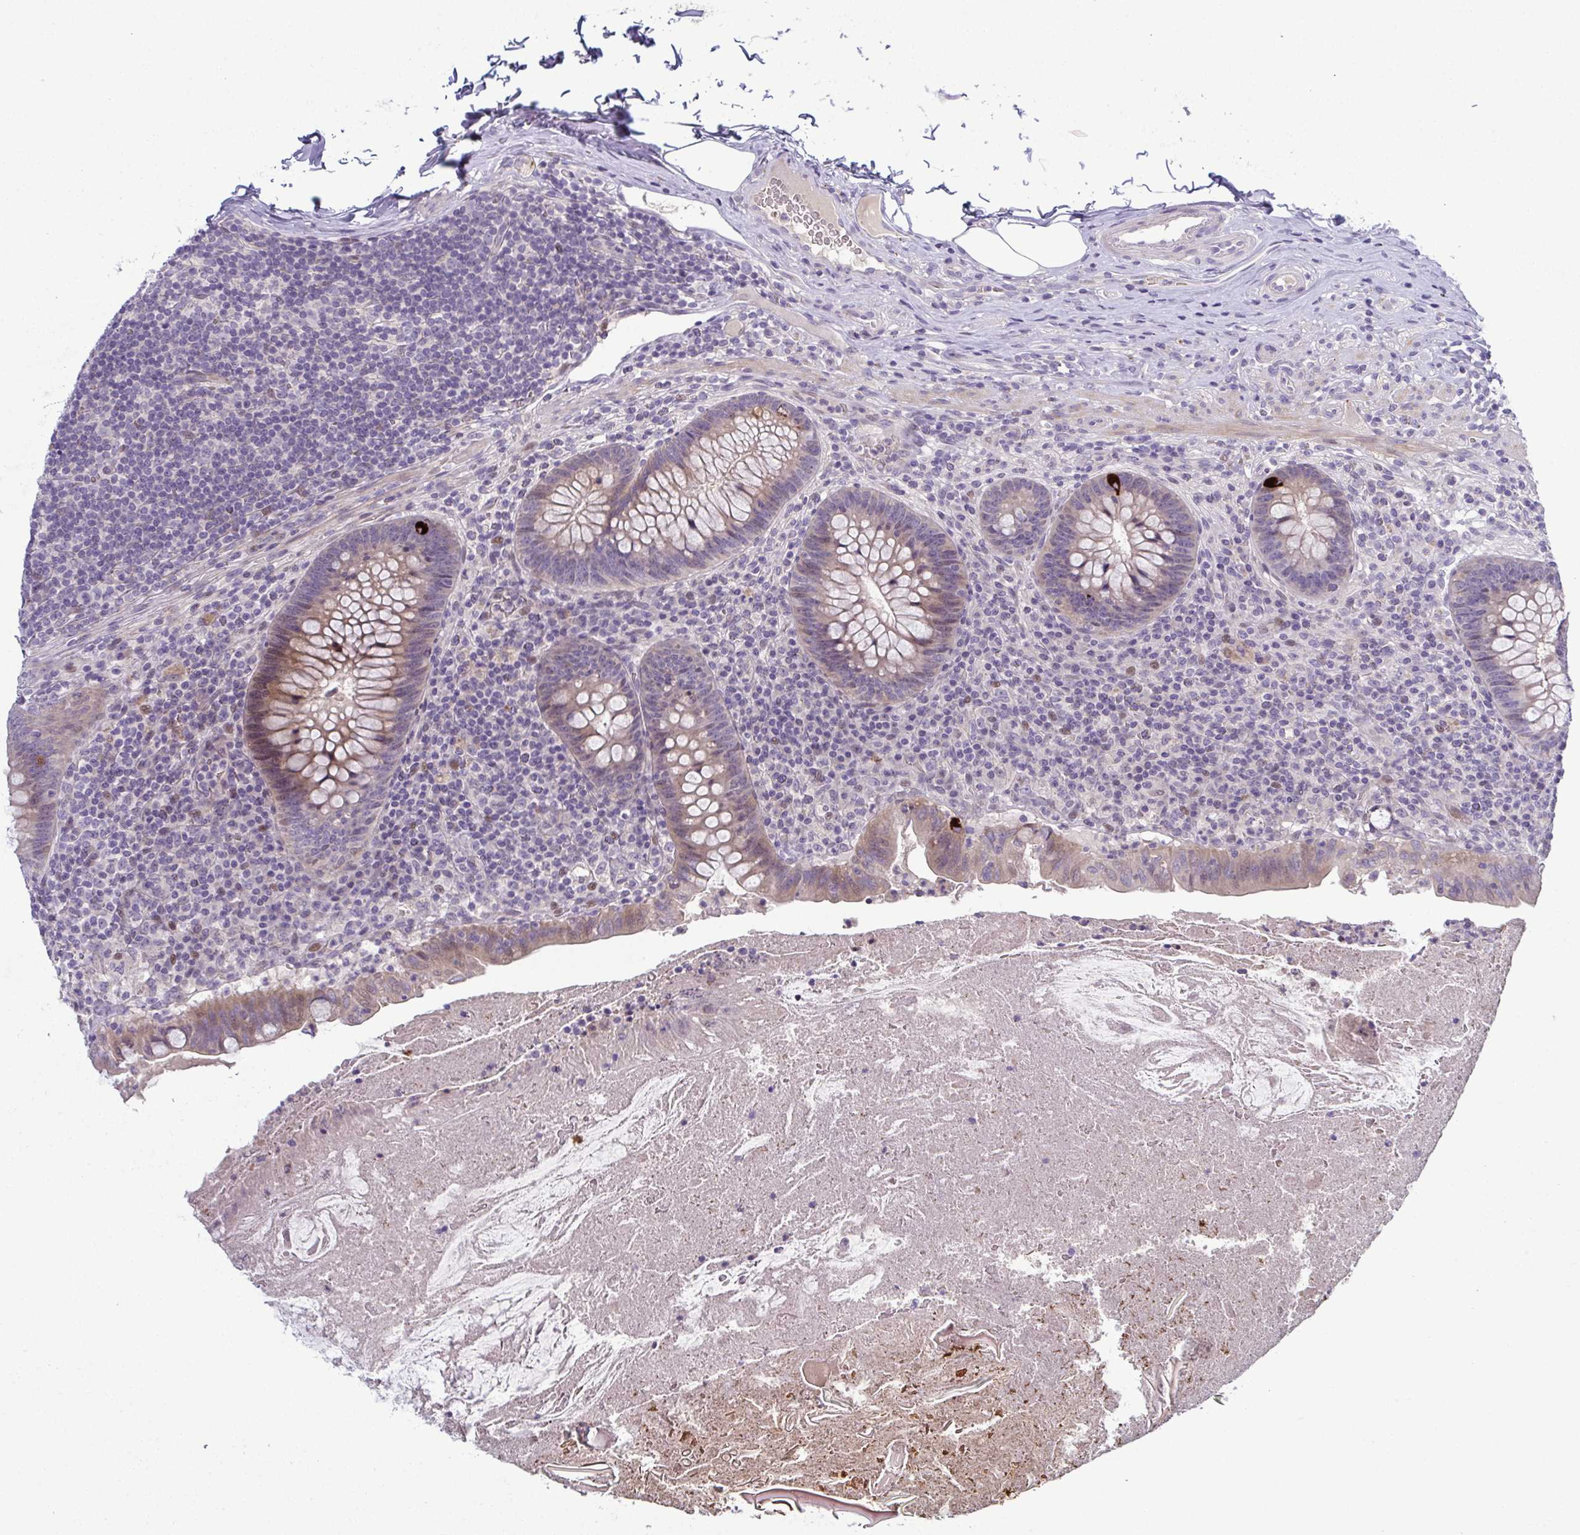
{"staining": {"intensity": "strong", "quantity": "<25%", "location": "cytoplasmic/membranous"}, "tissue": "appendix", "cell_type": "Glandular cells", "image_type": "normal", "snomed": [{"axis": "morphology", "description": "Normal tissue, NOS"}, {"axis": "topography", "description": "Appendix"}], "caption": "Appendix stained with DAB (3,3'-diaminobenzidine) immunohistochemistry (IHC) reveals medium levels of strong cytoplasmic/membranous expression in about <25% of glandular cells. (DAB (3,3'-diaminobenzidine) IHC, brown staining for protein, blue staining for nuclei).", "gene": "ODF1", "patient": {"sex": "male", "age": 47}}